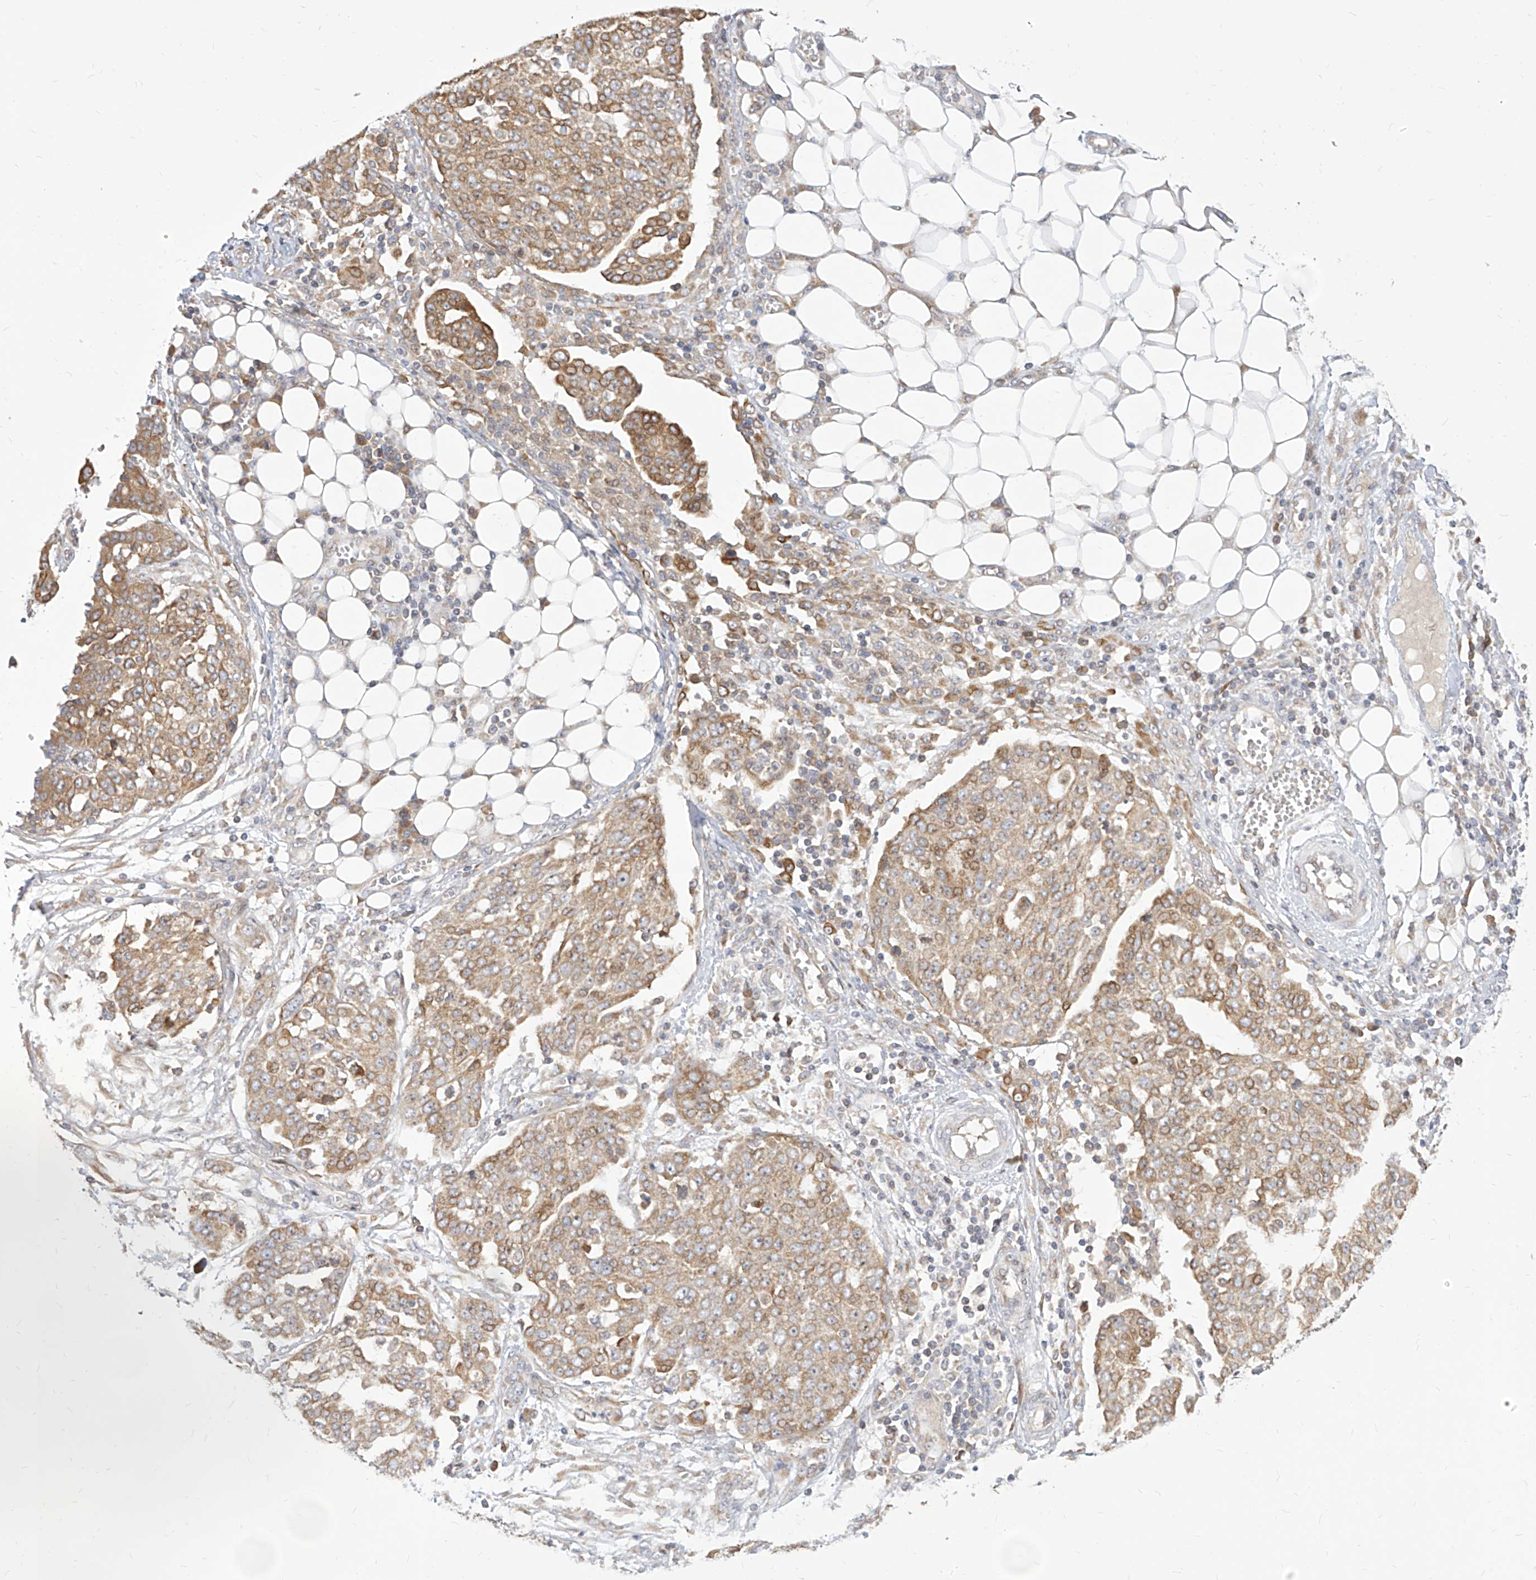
{"staining": {"intensity": "moderate", "quantity": ">75%", "location": "cytoplasmic/membranous"}, "tissue": "ovarian cancer", "cell_type": "Tumor cells", "image_type": "cancer", "snomed": [{"axis": "morphology", "description": "Cystadenocarcinoma, serous, NOS"}, {"axis": "topography", "description": "Soft tissue"}, {"axis": "topography", "description": "Ovary"}], "caption": "High-magnification brightfield microscopy of ovarian cancer (serous cystadenocarcinoma) stained with DAB (3,3'-diaminobenzidine) (brown) and counterstained with hematoxylin (blue). tumor cells exhibit moderate cytoplasmic/membranous expression is present in about>75% of cells.", "gene": "FAM83B", "patient": {"sex": "female", "age": 57}}